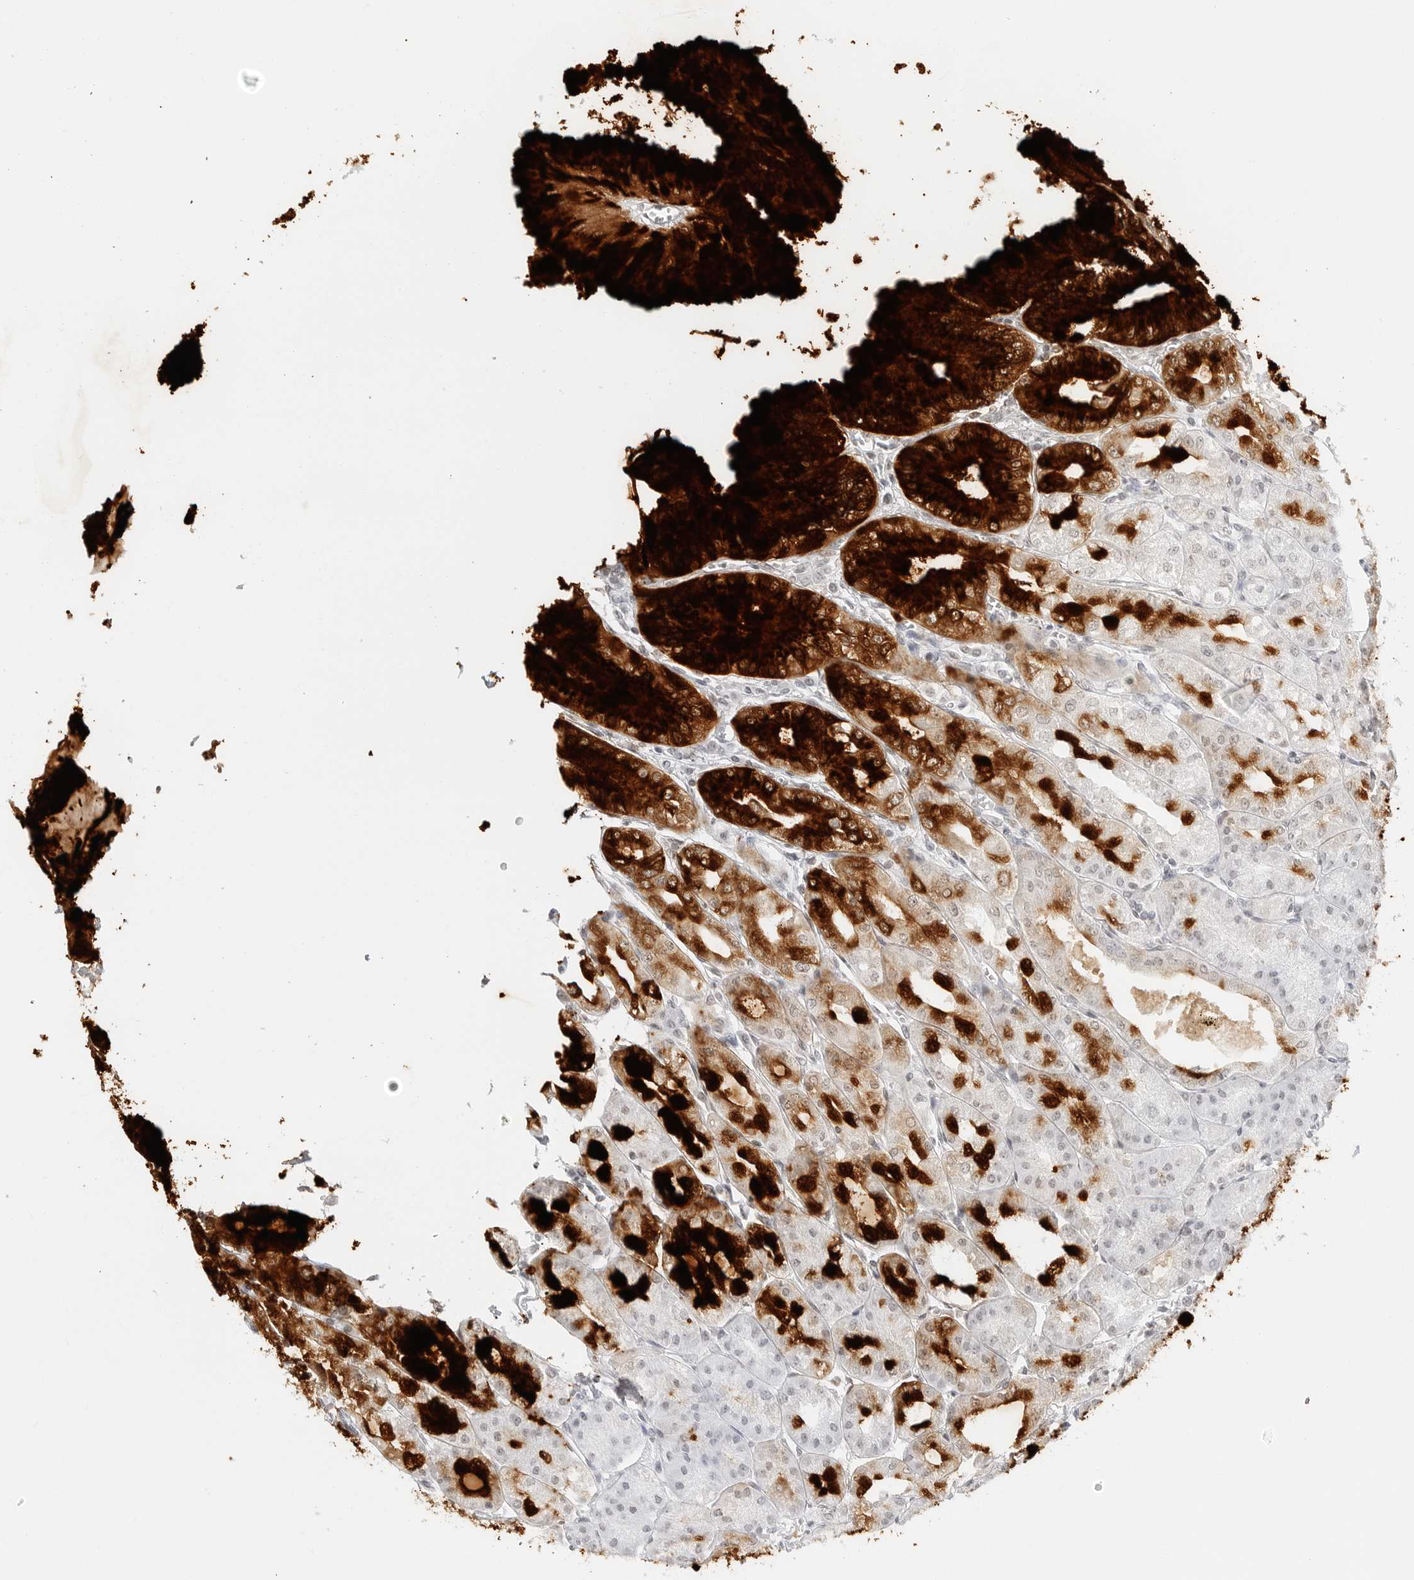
{"staining": {"intensity": "strong", "quantity": "25%-75%", "location": "cytoplasmic/membranous"}, "tissue": "stomach", "cell_type": "Glandular cells", "image_type": "normal", "snomed": [{"axis": "morphology", "description": "Normal tissue, NOS"}, {"axis": "topography", "description": "Stomach, lower"}], "caption": "About 25%-75% of glandular cells in normal human stomach reveal strong cytoplasmic/membranous protein expression as visualized by brown immunohistochemical staining.", "gene": "TFF2", "patient": {"sex": "male", "age": 71}}